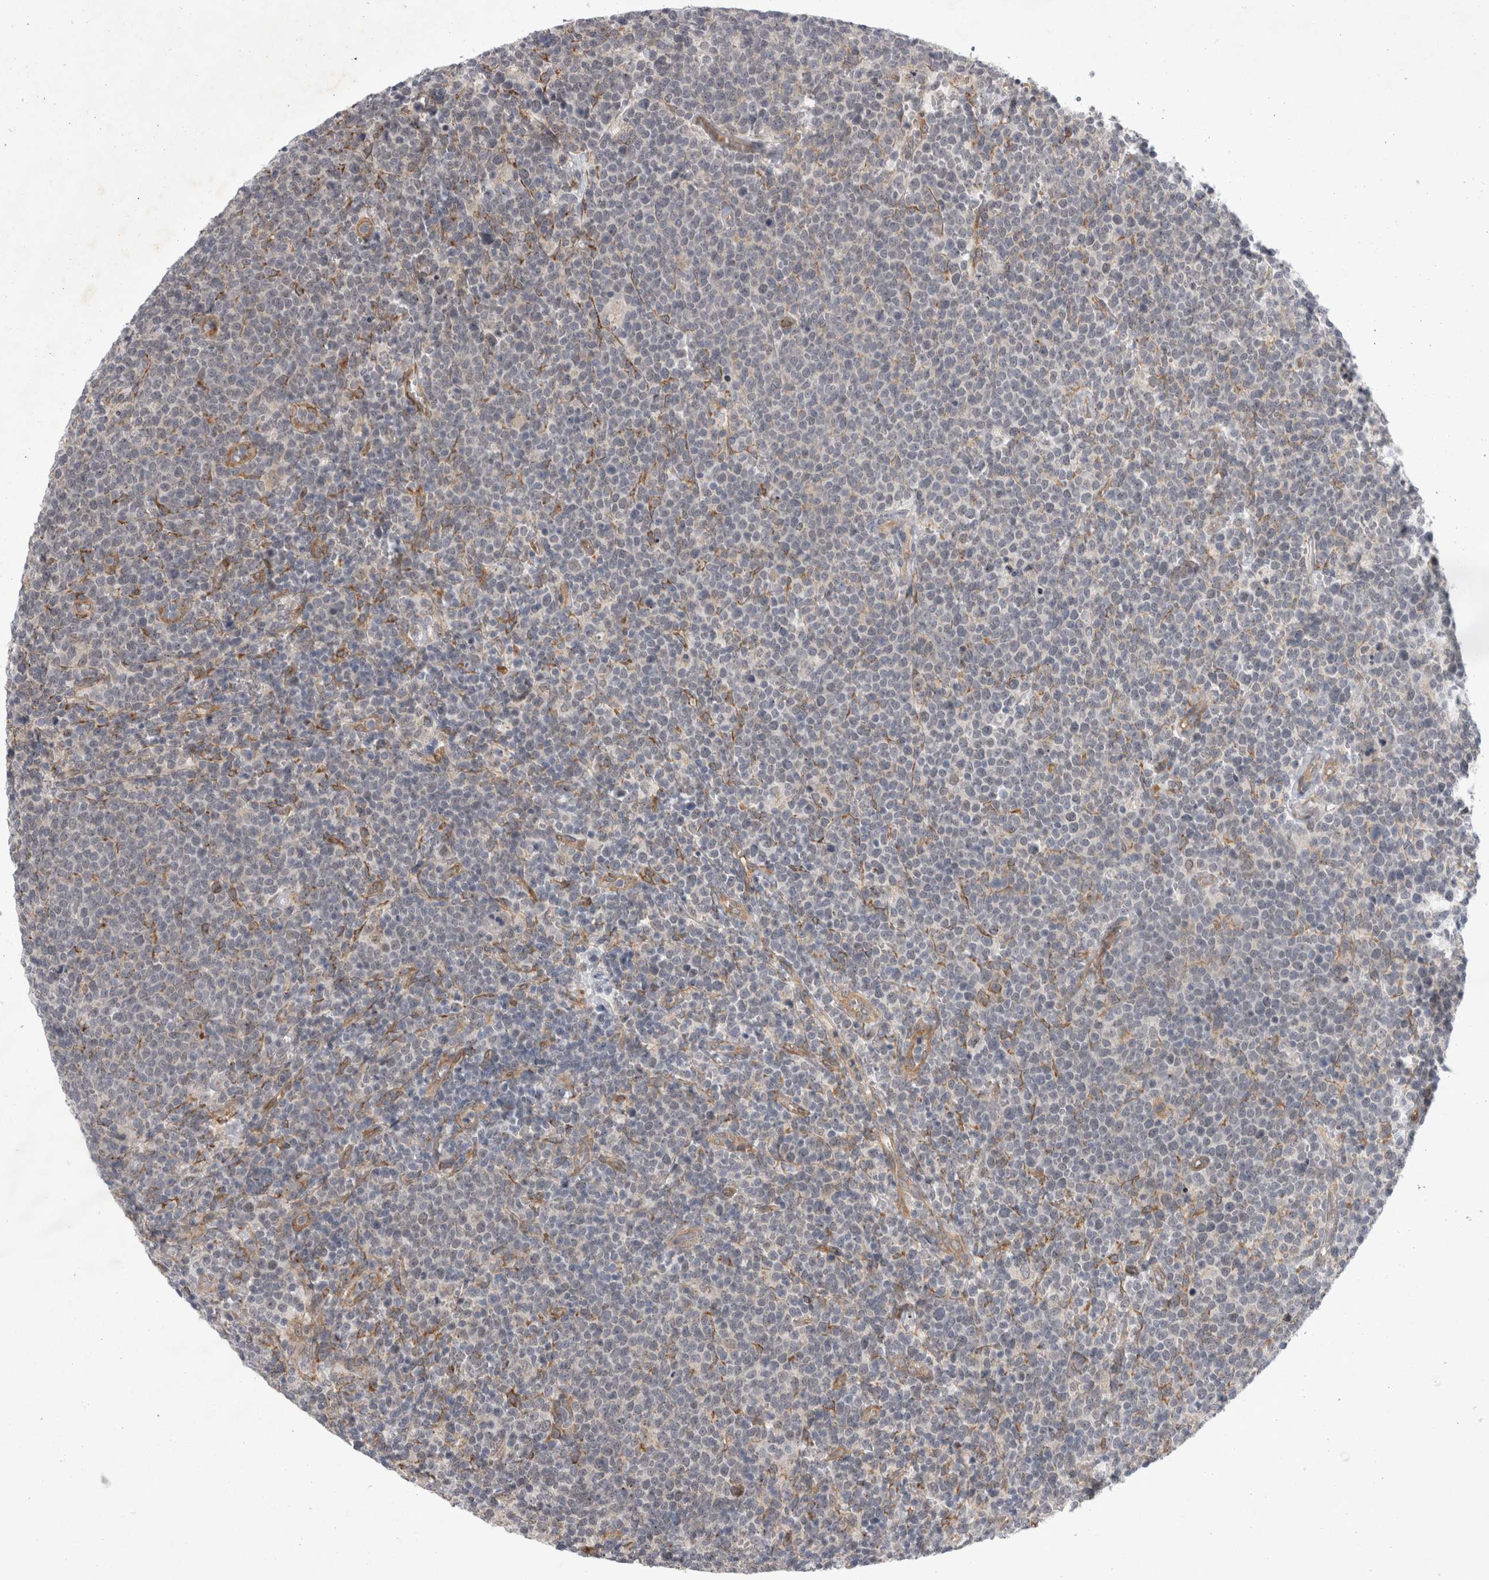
{"staining": {"intensity": "negative", "quantity": "none", "location": "none"}, "tissue": "lymphoma", "cell_type": "Tumor cells", "image_type": "cancer", "snomed": [{"axis": "morphology", "description": "Malignant lymphoma, non-Hodgkin's type, High grade"}, {"axis": "topography", "description": "Lymph node"}], "caption": "Tumor cells are negative for protein expression in human malignant lymphoma, non-Hodgkin's type (high-grade). (DAB immunohistochemistry (IHC) with hematoxylin counter stain).", "gene": "PARP11", "patient": {"sex": "male", "age": 61}}